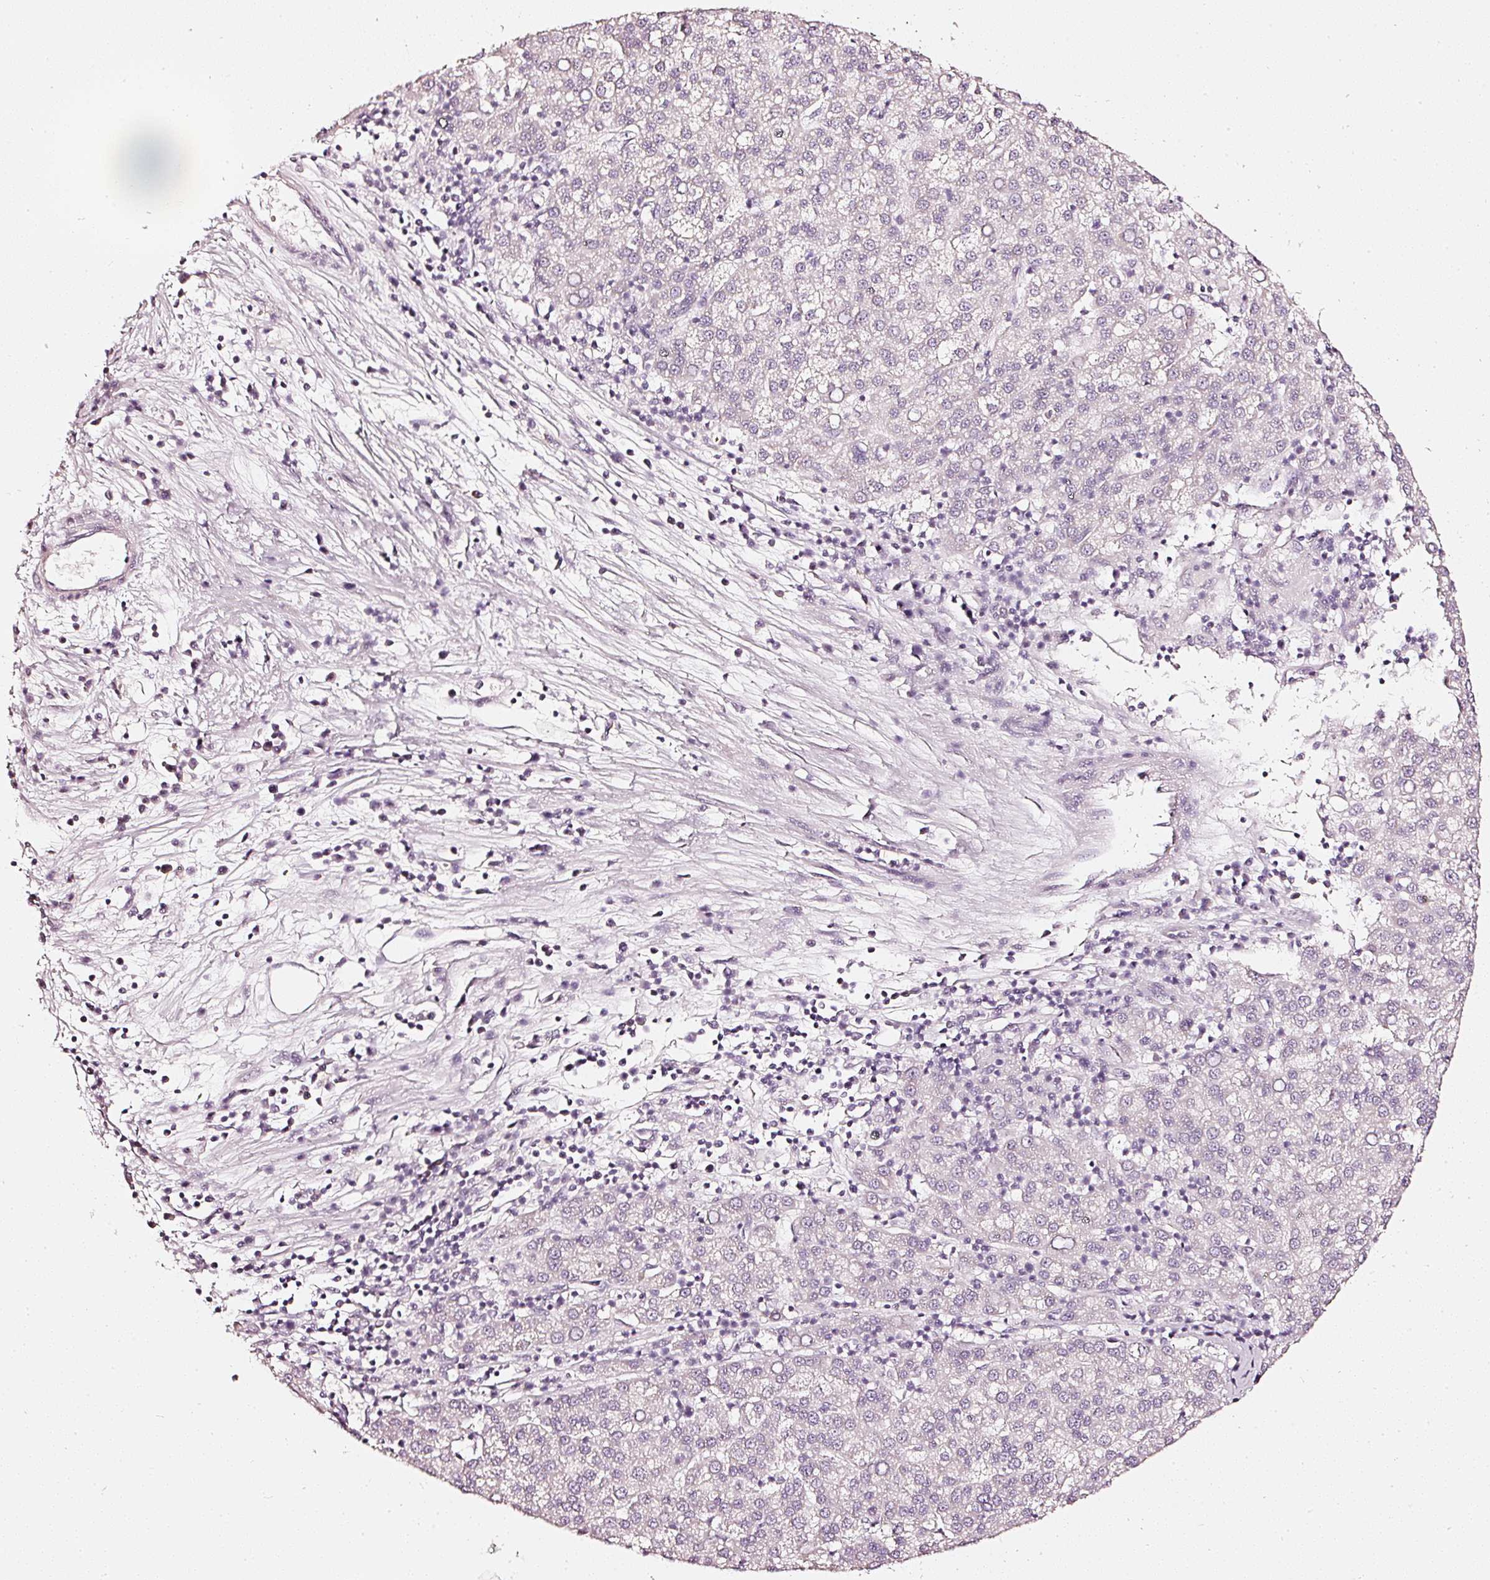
{"staining": {"intensity": "negative", "quantity": "none", "location": "none"}, "tissue": "liver cancer", "cell_type": "Tumor cells", "image_type": "cancer", "snomed": [{"axis": "morphology", "description": "Carcinoma, Hepatocellular, NOS"}, {"axis": "topography", "description": "Liver"}], "caption": "A histopathology image of human liver cancer (hepatocellular carcinoma) is negative for staining in tumor cells.", "gene": "CNP", "patient": {"sex": "female", "age": 58}}